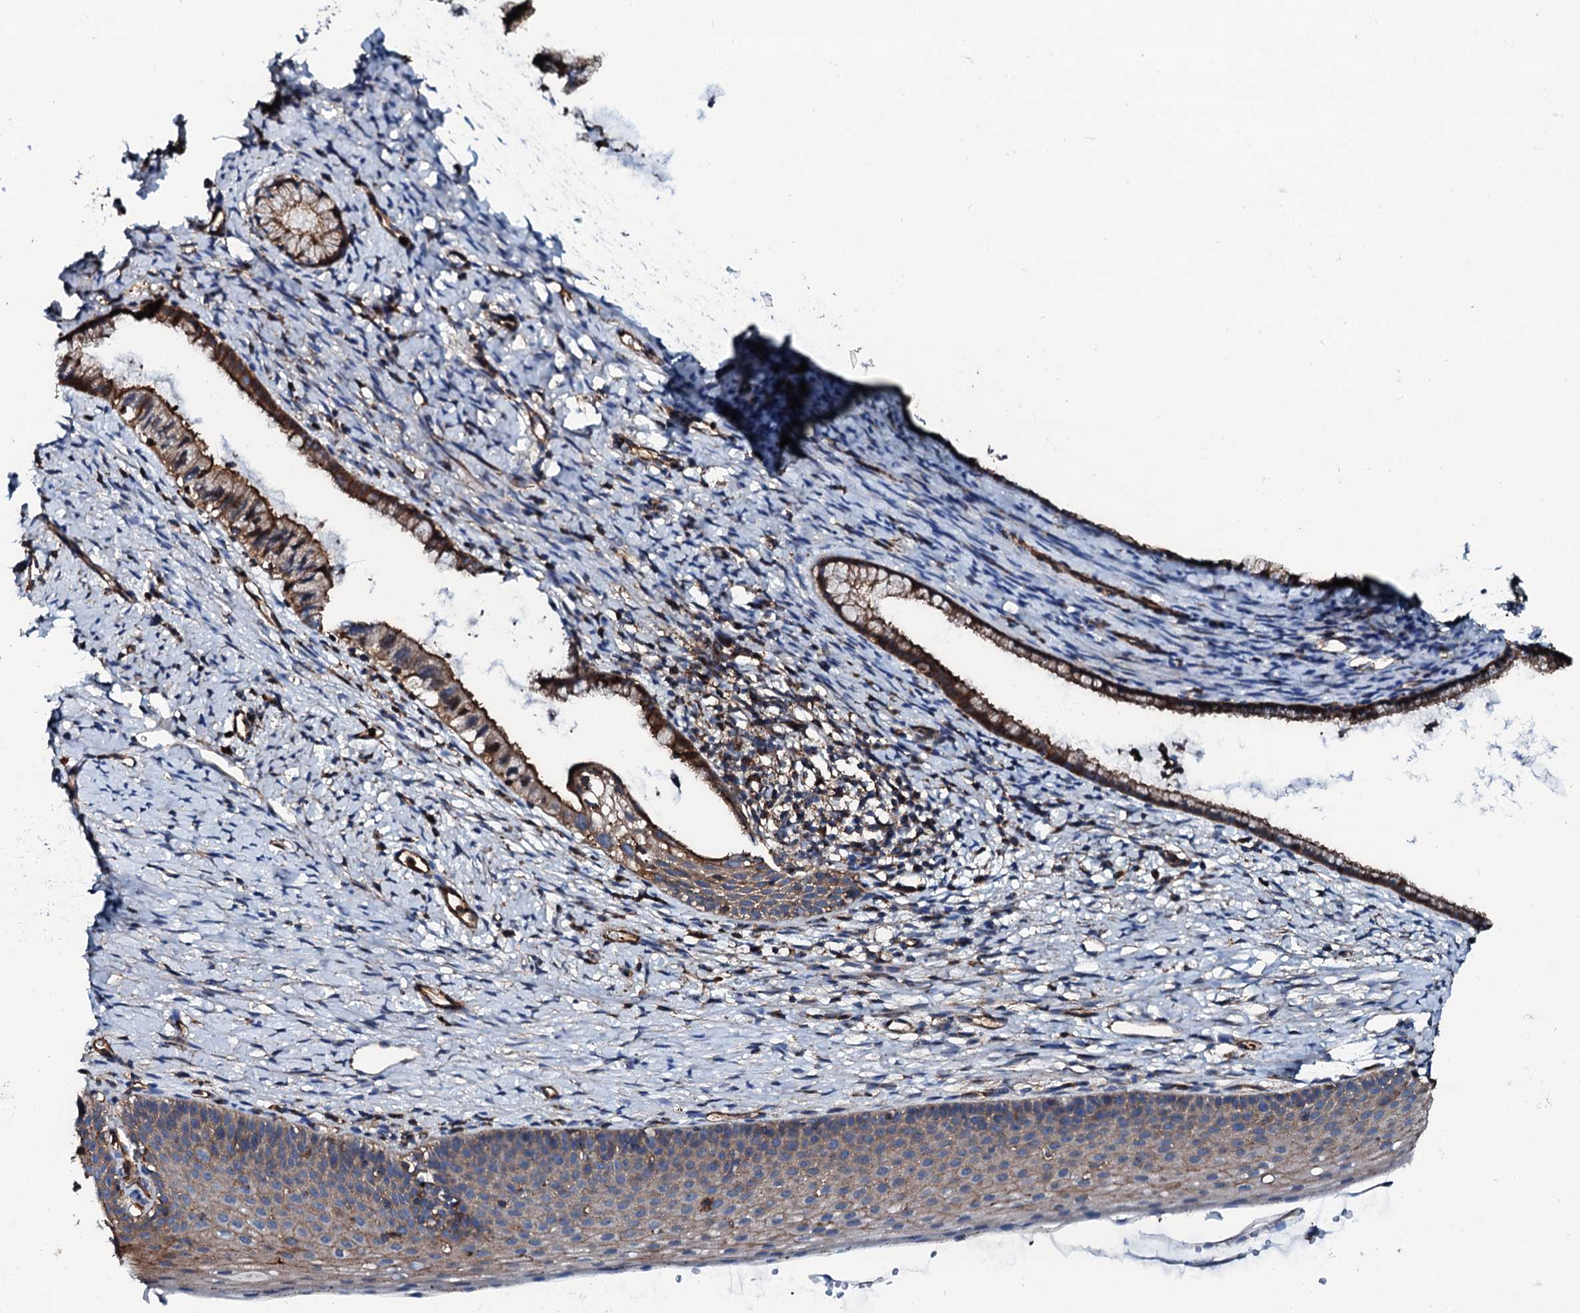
{"staining": {"intensity": "strong", "quantity": ">75%", "location": "cytoplasmic/membranous"}, "tissue": "cervix", "cell_type": "Glandular cells", "image_type": "normal", "snomed": [{"axis": "morphology", "description": "Normal tissue, NOS"}, {"axis": "topography", "description": "Cervix"}], "caption": "Cervix stained for a protein reveals strong cytoplasmic/membranous positivity in glandular cells. The staining is performed using DAB (3,3'-diaminobenzidine) brown chromogen to label protein expression. The nuclei are counter-stained blue using hematoxylin.", "gene": "INTS10", "patient": {"sex": "female", "age": 36}}